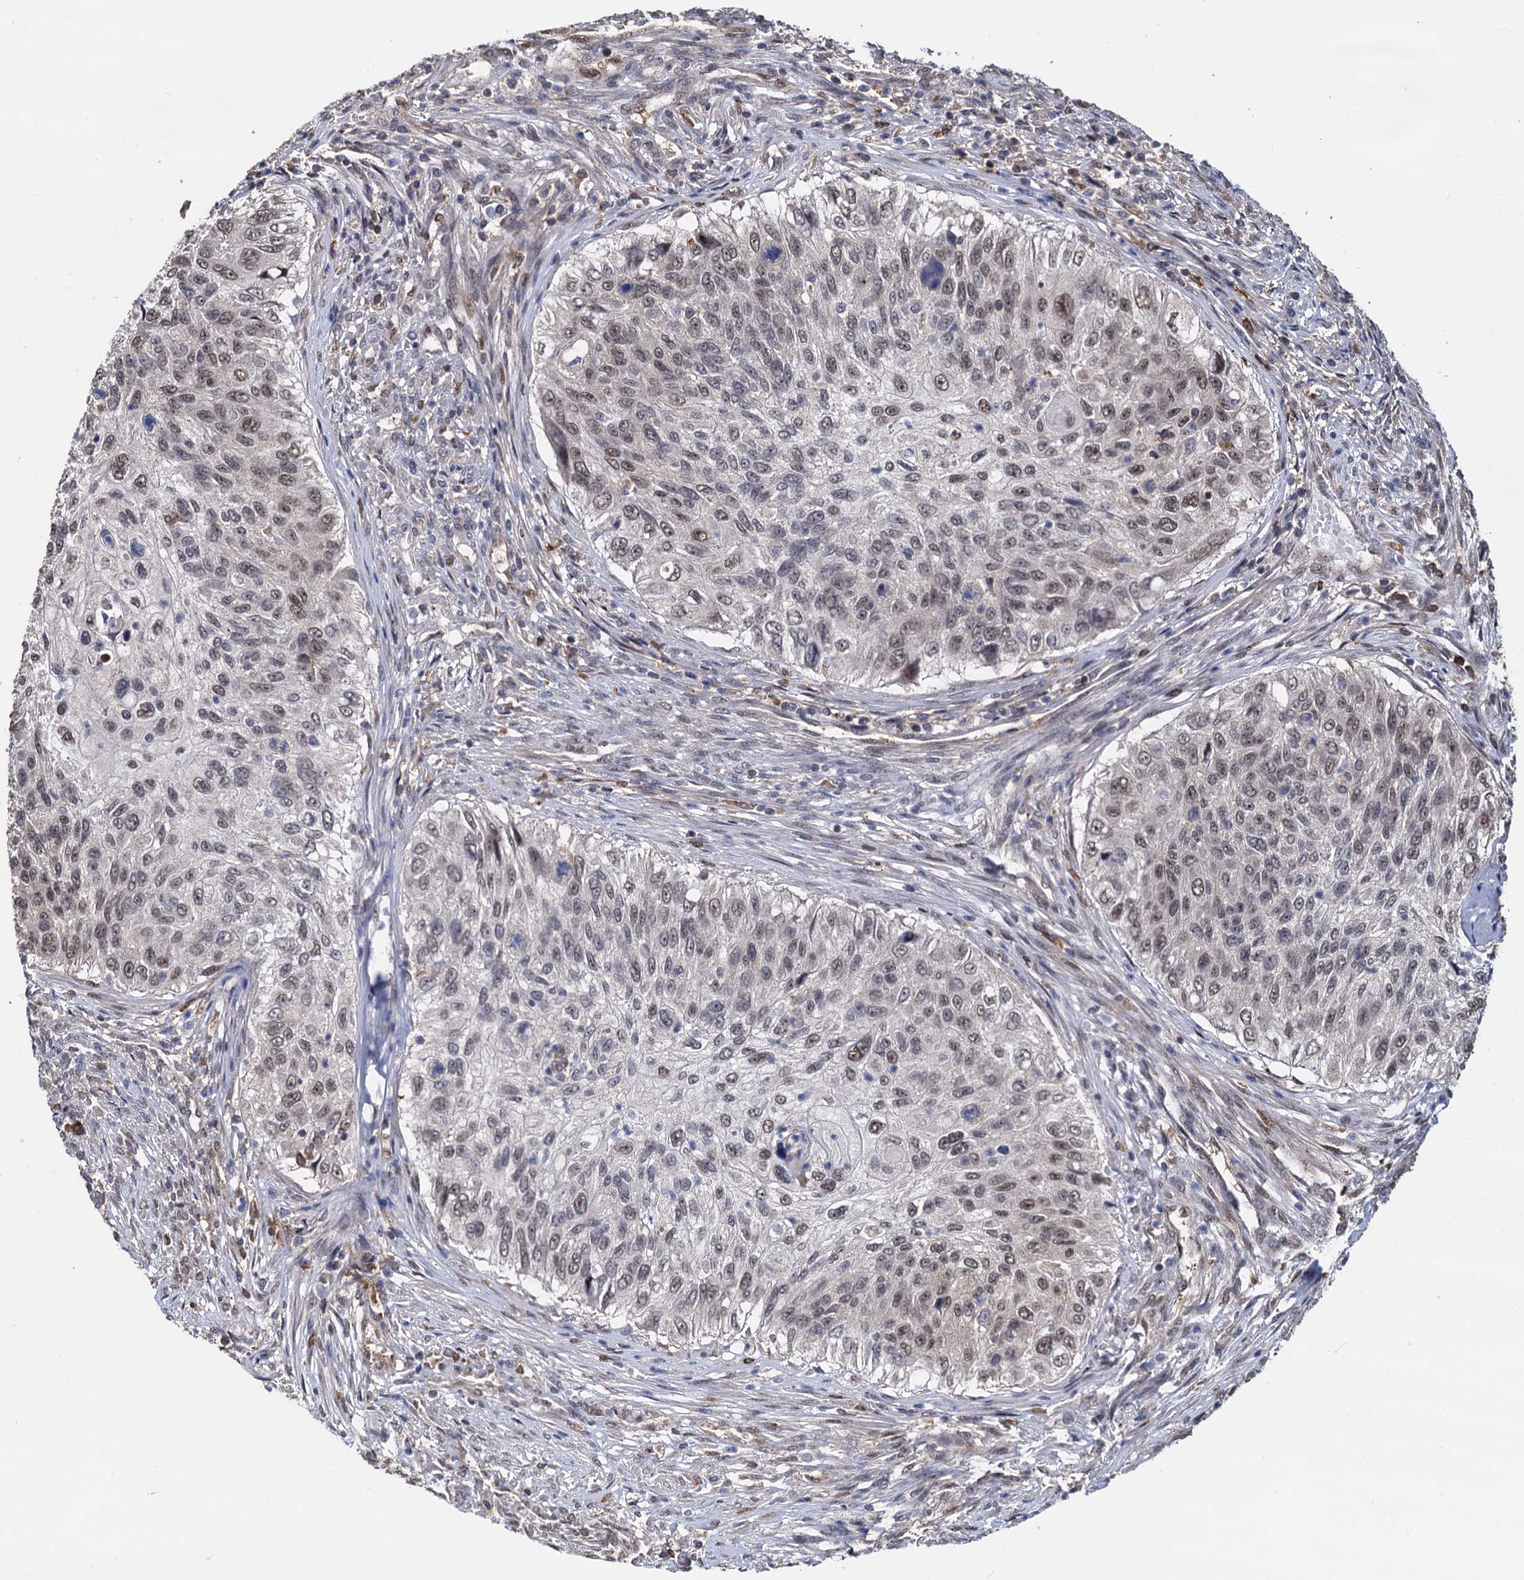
{"staining": {"intensity": "weak", "quantity": ">75%", "location": "nuclear"}, "tissue": "urothelial cancer", "cell_type": "Tumor cells", "image_type": "cancer", "snomed": [{"axis": "morphology", "description": "Urothelial carcinoma, High grade"}, {"axis": "topography", "description": "Urinary bladder"}], "caption": "Immunohistochemistry (IHC) of high-grade urothelial carcinoma shows low levels of weak nuclear positivity in about >75% of tumor cells. (brown staining indicates protein expression, while blue staining denotes nuclei).", "gene": "PSMD4", "patient": {"sex": "female", "age": 60}}